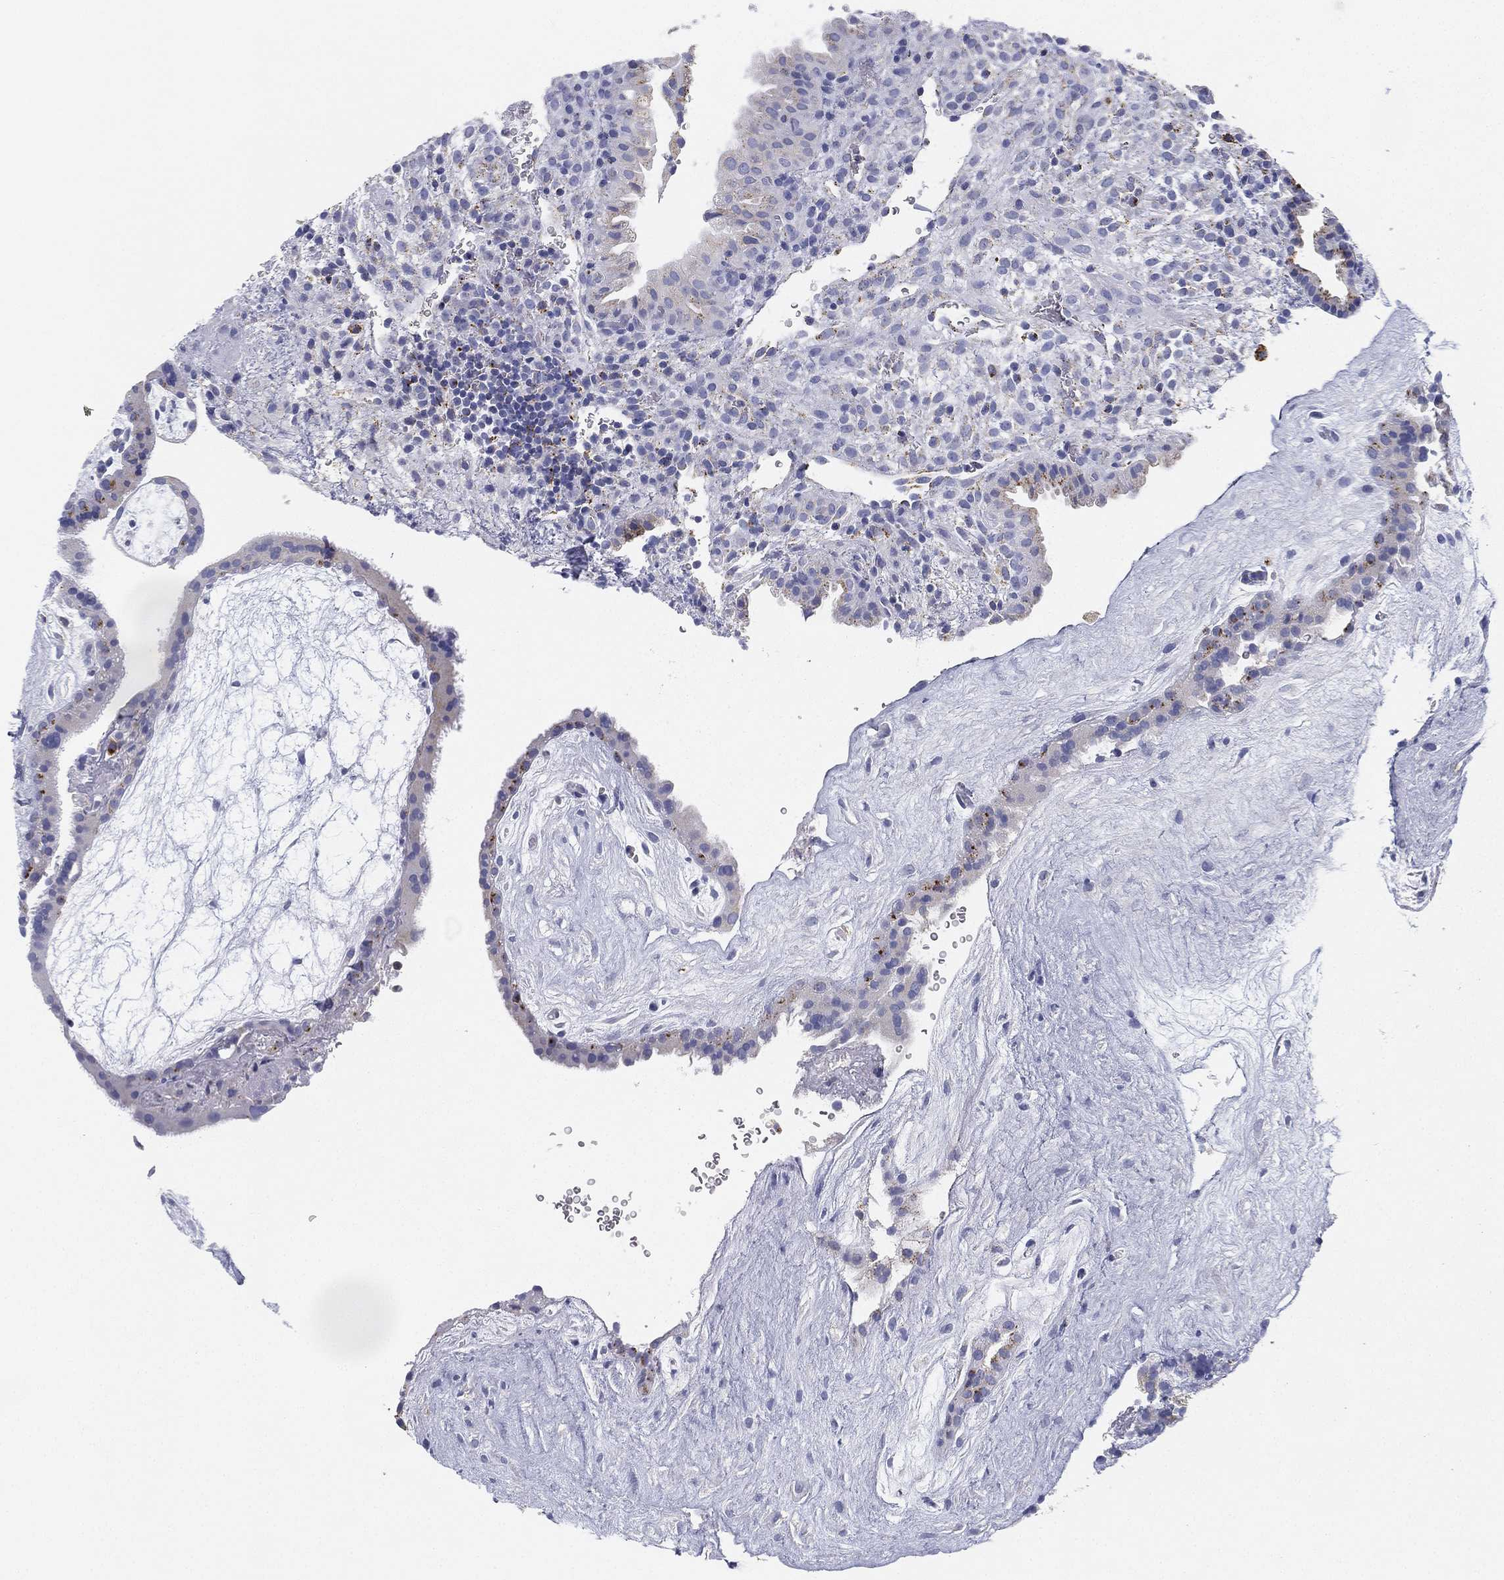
{"staining": {"intensity": "moderate", "quantity": "<25%", "location": "cytoplasmic/membranous"}, "tissue": "placenta", "cell_type": "Decidual cells", "image_type": "normal", "snomed": [{"axis": "morphology", "description": "Normal tissue, NOS"}, {"axis": "topography", "description": "Placenta"}], "caption": "This photomicrograph demonstrates unremarkable placenta stained with immunohistochemistry (IHC) to label a protein in brown. The cytoplasmic/membranous of decidual cells show moderate positivity for the protein. Nuclei are counter-stained blue.", "gene": "NPC2", "patient": {"sex": "female", "age": 19}}